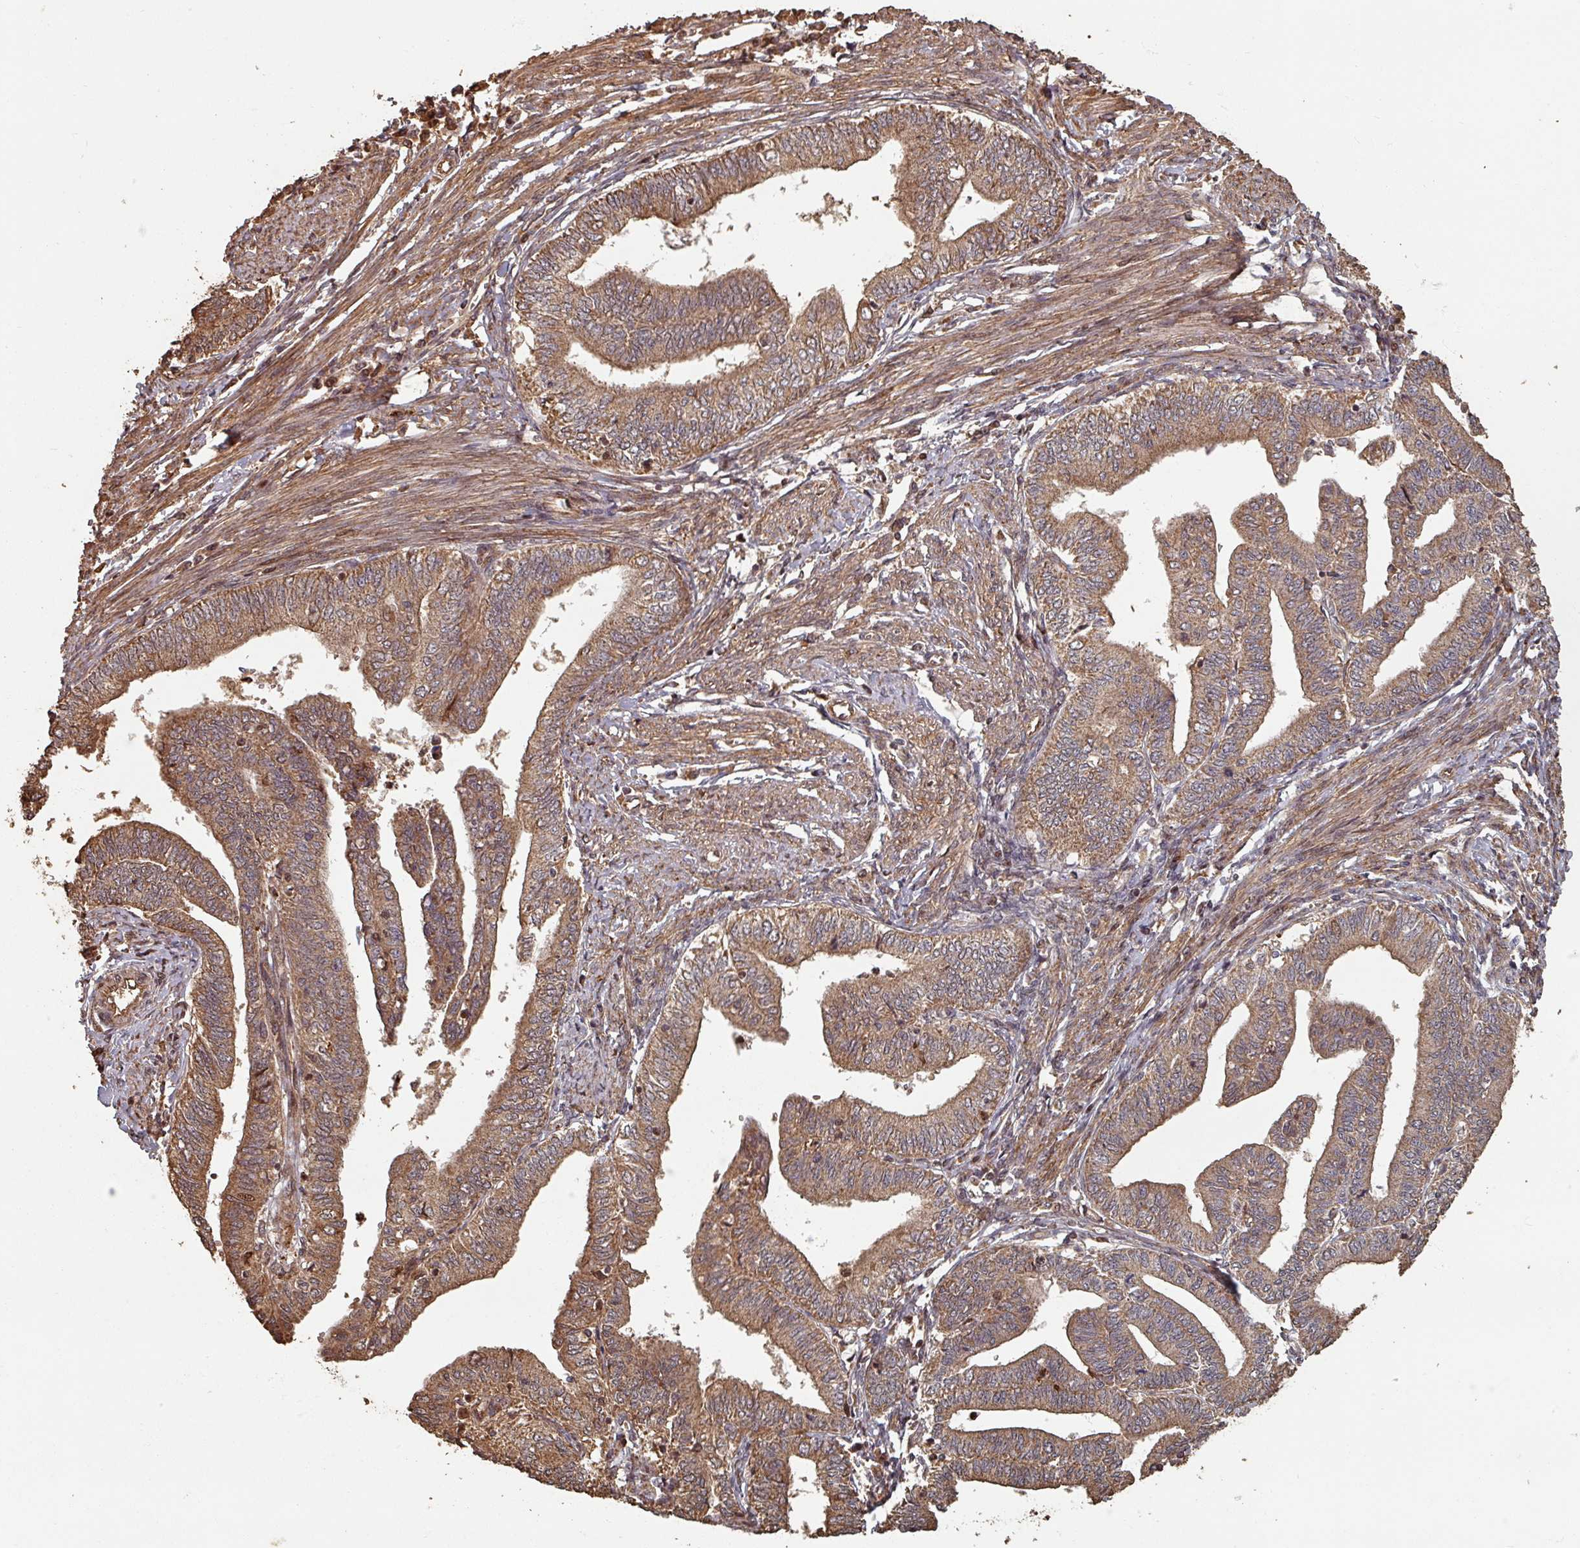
{"staining": {"intensity": "moderate", "quantity": ">75%", "location": "cytoplasmic/membranous"}, "tissue": "endometrial cancer", "cell_type": "Tumor cells", "image_type": "cancer", "snomed": [{"axis": "morphology", "description": "Adenocarcinoma, NOS"}, {"axis": "topography", "description": "Endometrium"}], "caption": "DAB immunohistochemical staining of adenocarcinoma (endometrial) exhibits moderate cytoplasmic/membranous protein staining in about >75% of tumor cells.", "gene": "EID1", "patient": {"sex": "female", "age": 66}}